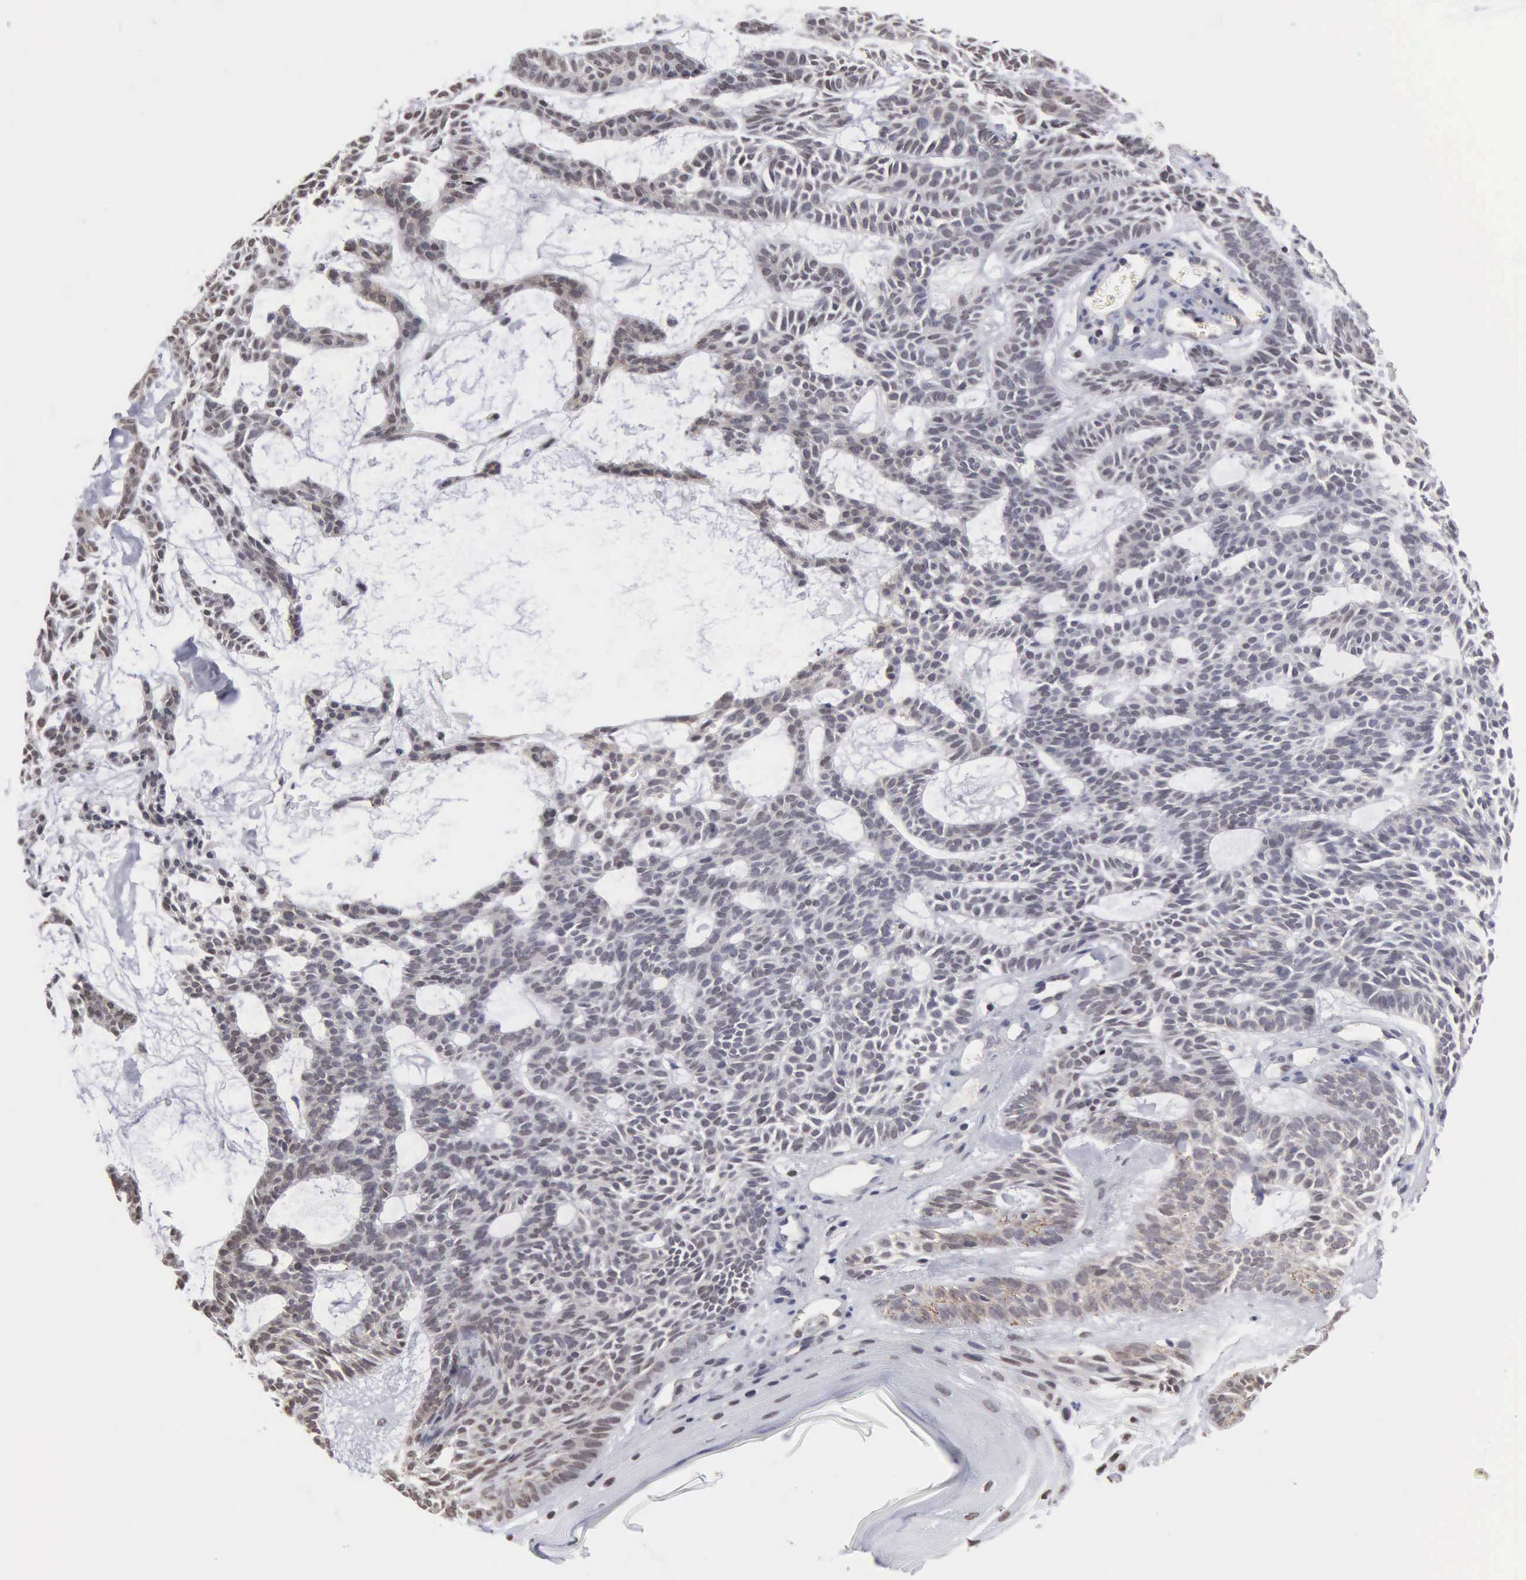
{"staining": {"intensity": "weak", "quantity": "25%-75%", "location": "cytoplasmic/membranous"}, "tissue": "skin cancer", "cell_type": "Tumor cells", "image_type": "cancer", "snomed": [{"axis": "morphology", "description": "Basal cell carcinoma"}, {"axis": "topography", "description": "Skin"}], "caption": "A brown stain labels weak cytoplasmic/membranous expression of a protein in basal cell carcinoma (skin) tumor cells.", "gene": "CCNG1", "patient": {"sex": "male", "age": 75}}